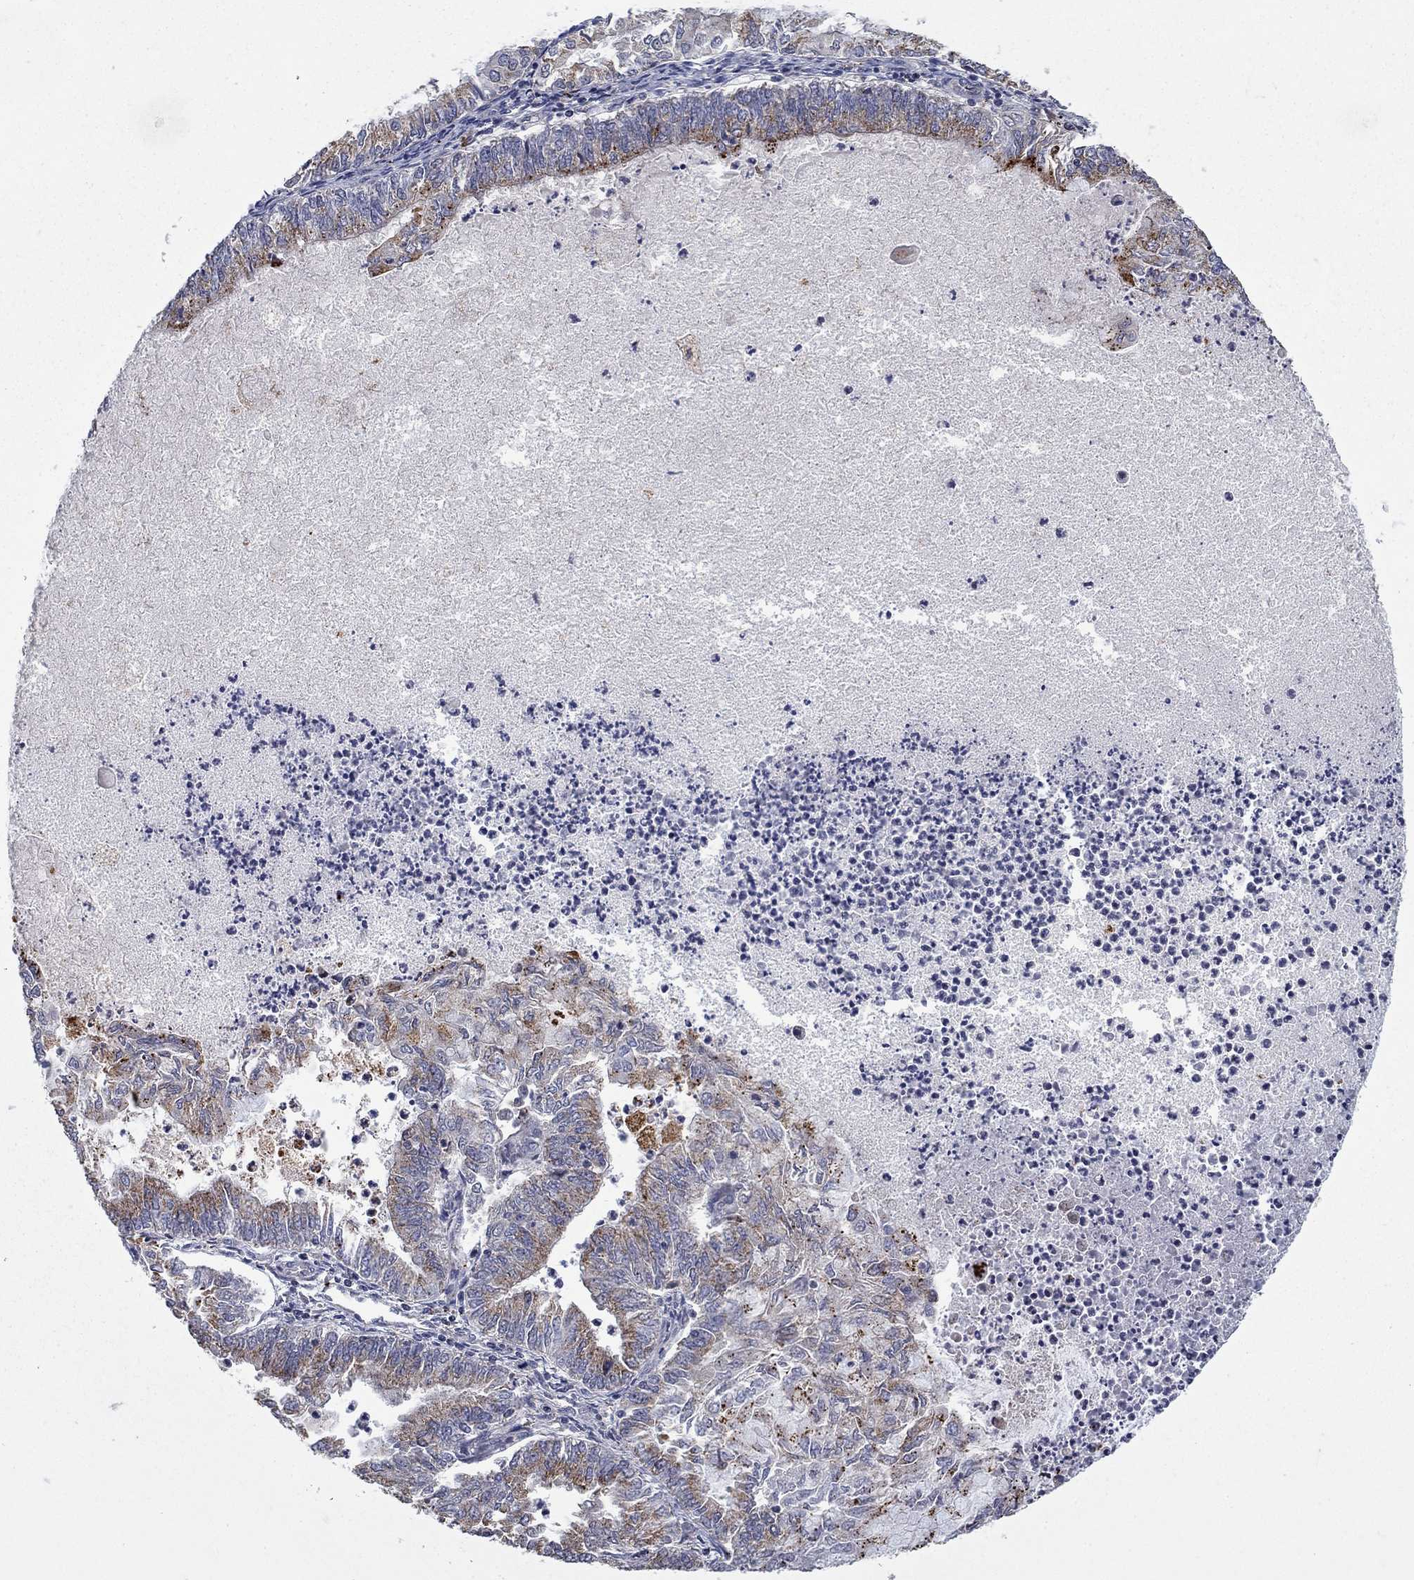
{"staining": {"intensity": "moderate", "quantity": "25%-75%", "location": "cytoplasmic/membranous"}, "tissue": "endometrial cancer", "cell_type": "Tumor cells", "image_type": "cancer", "snomed": [{"axis": "morphology", "description": "Adenocarcinoma, NOS"}, {"axis": "topography", "description": "Endometrium"}], "caption": "Human endometrial adenocarcinoma stained for a protein (brown) shows moderate cytoplasmic/membranous positive expression in approximately 25%-75% of tumor cells.", "gene": "LPCAT4", "patient": {"sex": "female", "age": 59}}